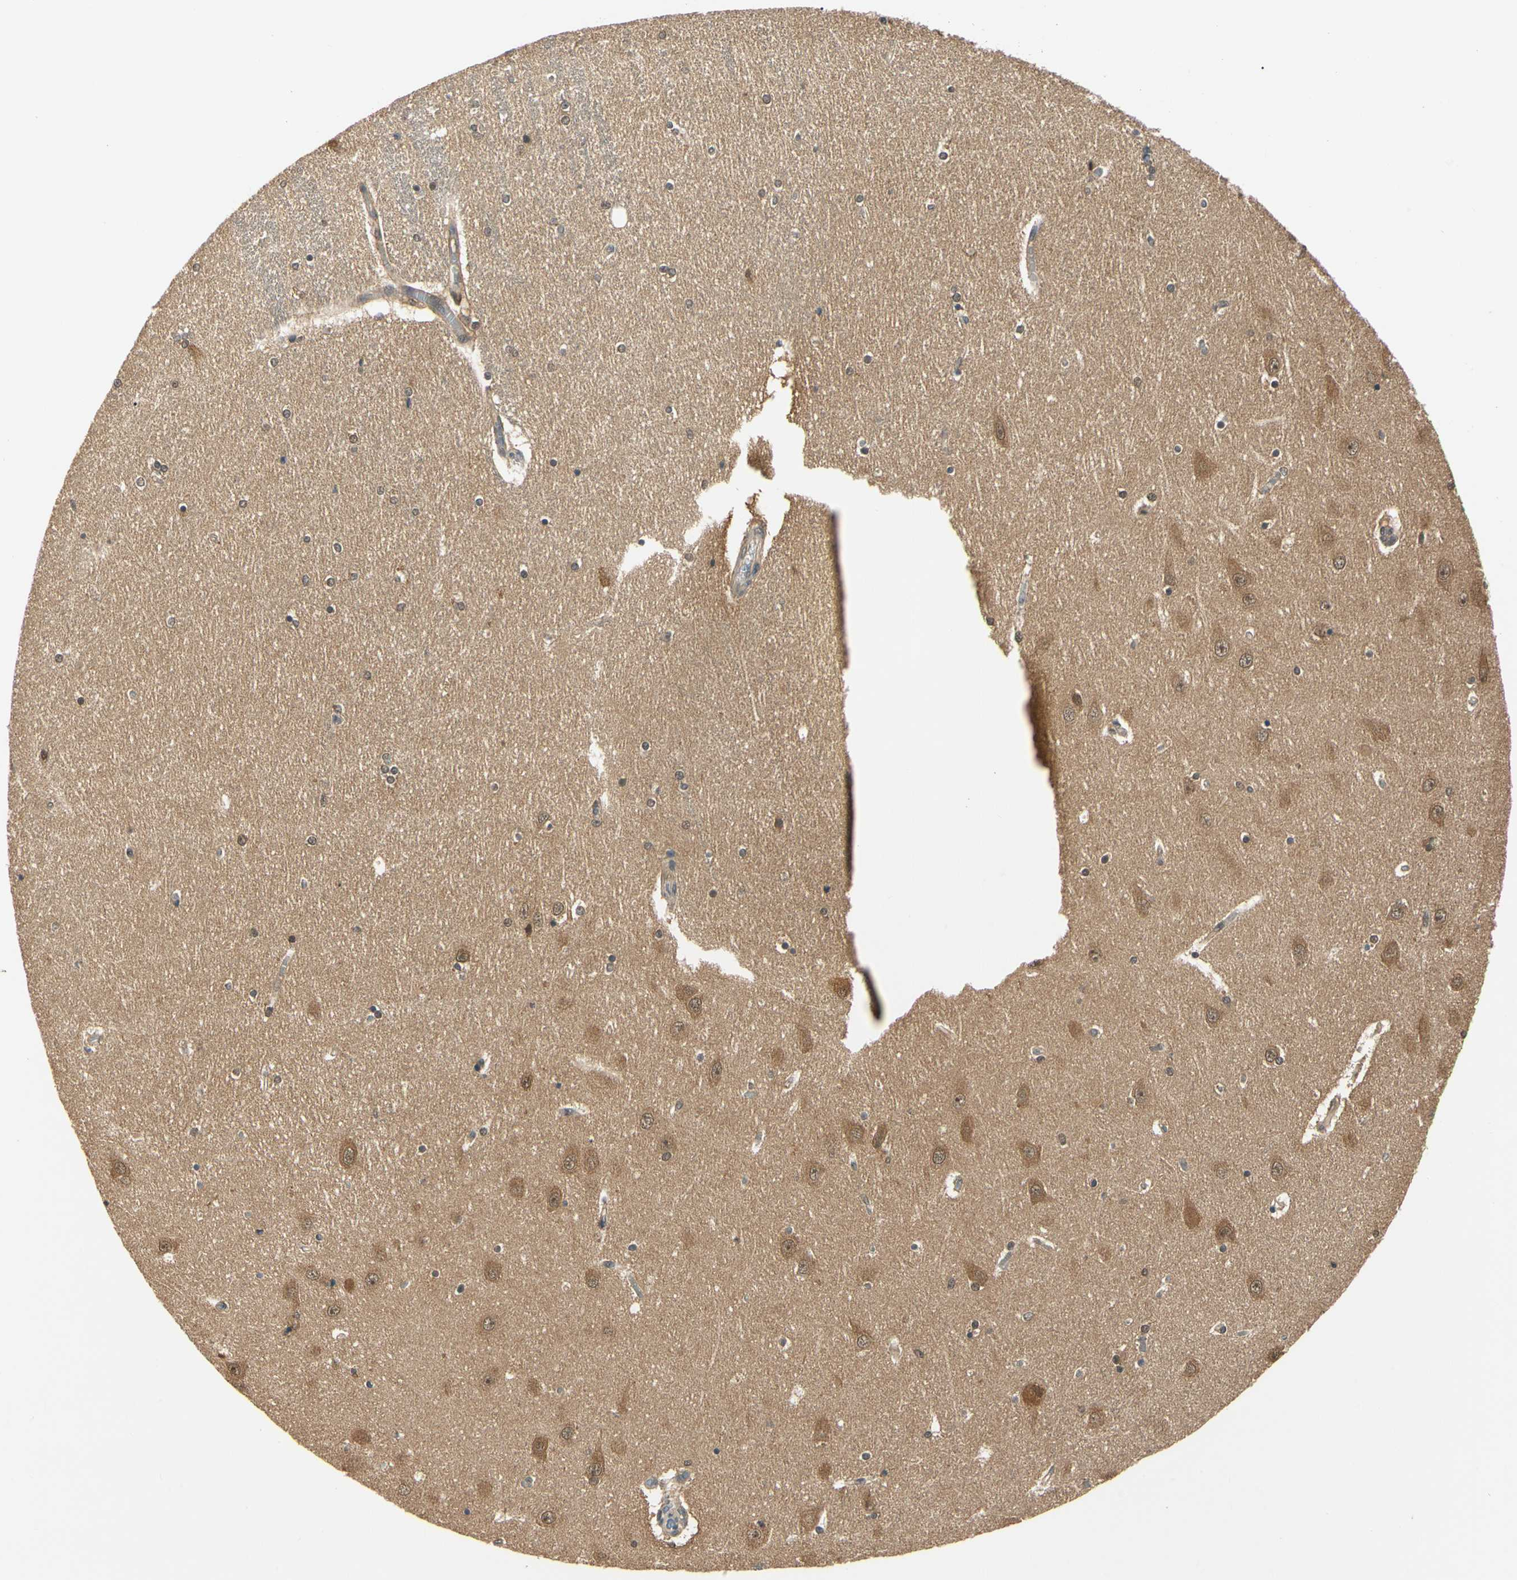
{"staining": {"intensity": "moderate", "quantity": "25%-75%", "location": "nuclear"}, "tissue": "hippocampus", "cell_type": "Glial cells", "image_type": "normal", "snomed": [{"axis": "morphology", "description": "Normal tissue, NOS"}, {"axis": "topography", "description": "Hippocampus"}], "caption": "Moderate nuclear staining is seen in approximately 25%-75% of glial cells in benign hippocampus. (Stains: DAB (3,3'-diaminobenzidine) in brown, nuclei in blue, Microscopy: brightfield microscopy at high magnification).", "gene": "UBE2Z", "patient": {"sex": "female", "age": 54}}